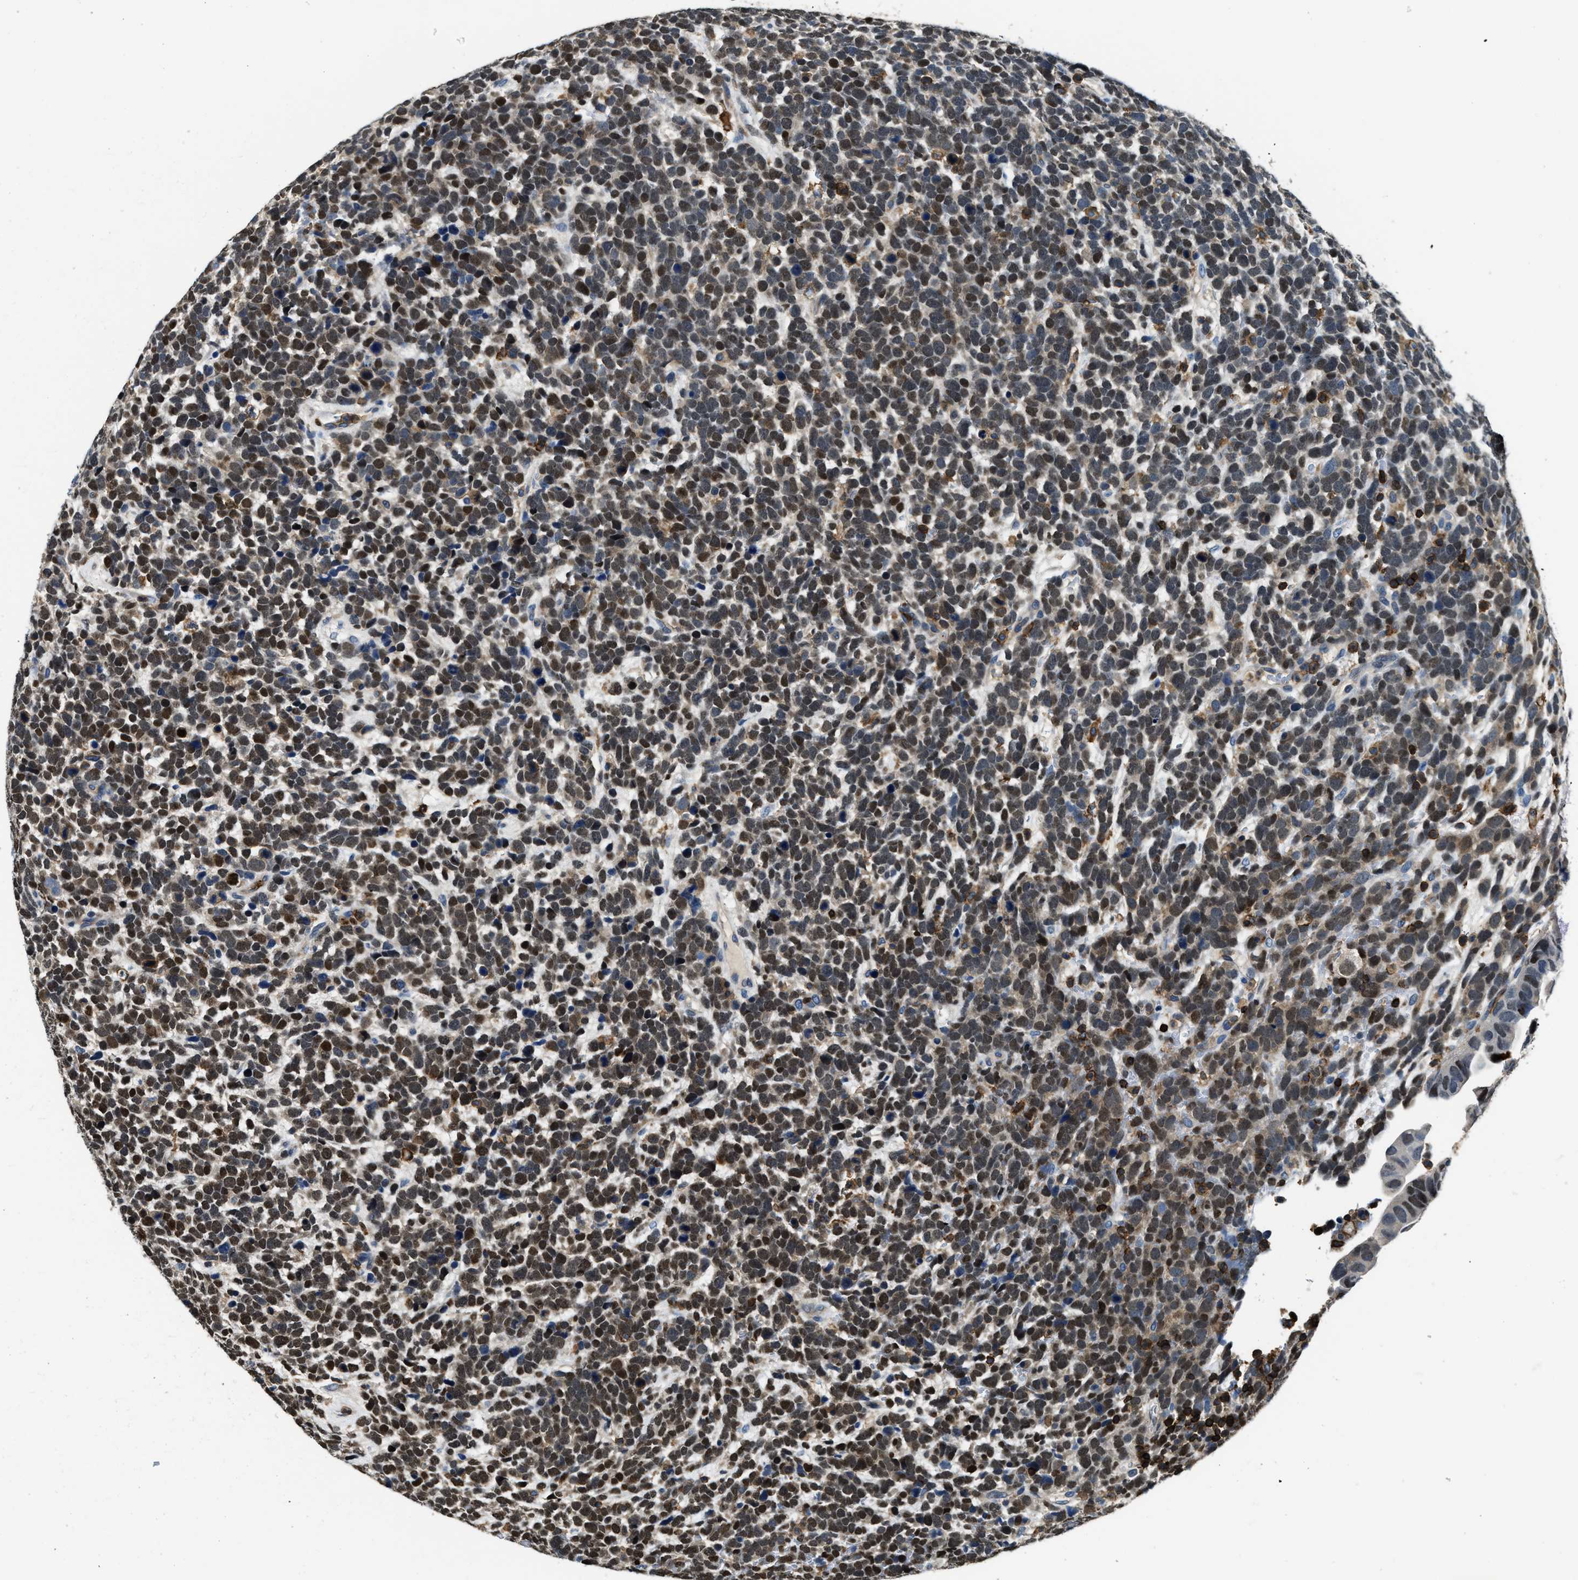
{"staining": {"intensity": "moderate", "quantity": ">75%", "location": "cytoplasmic/membranous,nuclear"}, "tissue": "urothelial cancer", "cell_type": "Tumor cells", "image_type": "cancer", "snomed": [{"axis": "morphology", "description": "Urothelial carcinoma, High grade"}, {"axis": "topography", "description": "Urinary bladder"}], "caption": "The histopathology image shows immunohistochemical staining of high-grade urothelial carcinoma. There is moderate cytoplasmic/membranous and nuclear expression is appreciated in approximately >75% of tumor cells. (DAB IHC with brightfield microscopy, high magnification).", "gene": "MYO1G", "patient": {"sex": "female", "age": 82}}